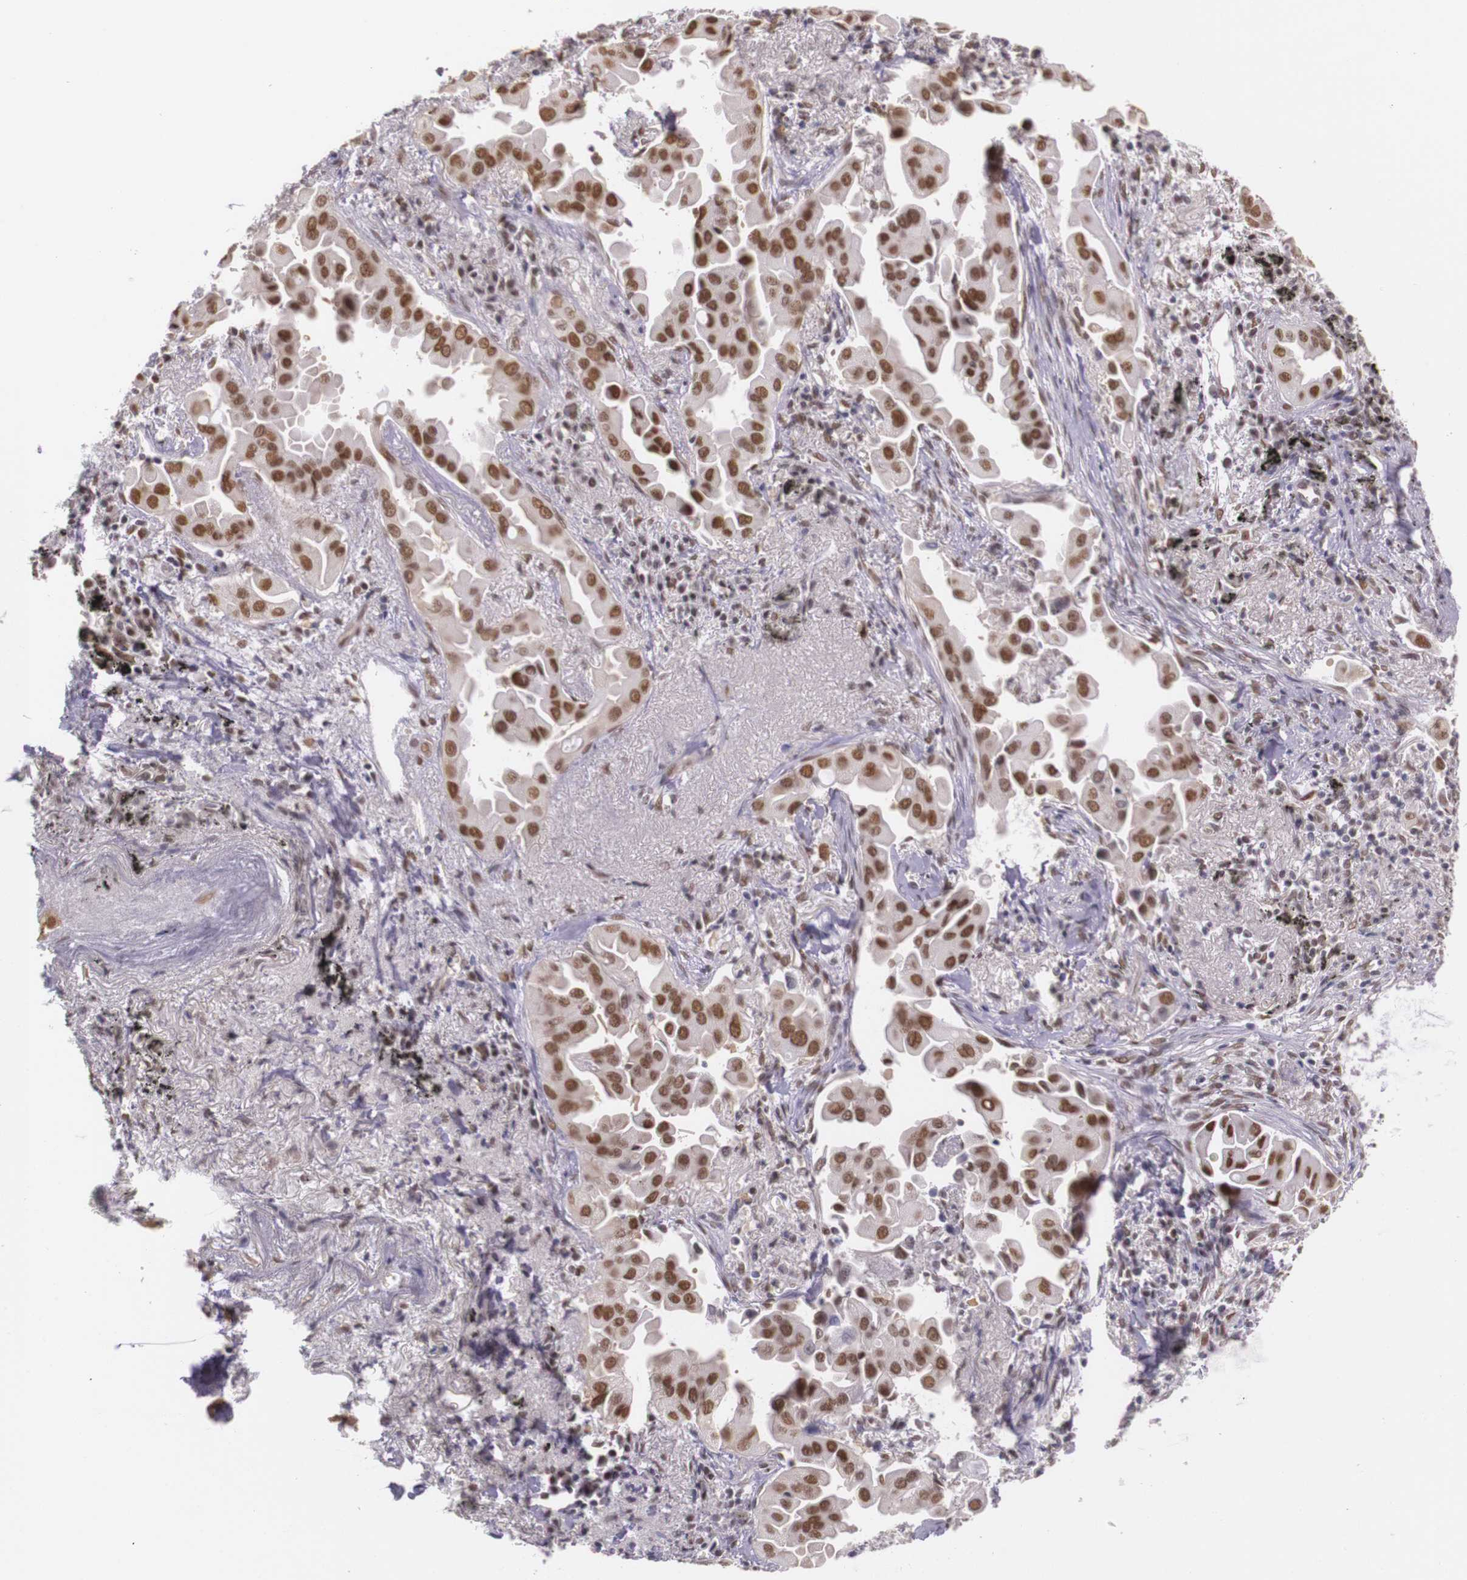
{"staining": {"intensity": "moderate", "quantity": ">75%", "location": "nuclear"}, "tissue": "lung cancer", "cell_type": "Tumor cells", "image_type": "cancer", "snomed": [{"axis": "morphology", "description": "Adenocarcinoma, NOS"}, {"axis": "topography", "description": "Lung"}], "caption": "Lung cancer stained with a protein marker displays moderate staining in tumor cells.", "gene": "WDR13", "patient": {"sex": "male", "age": 68}}